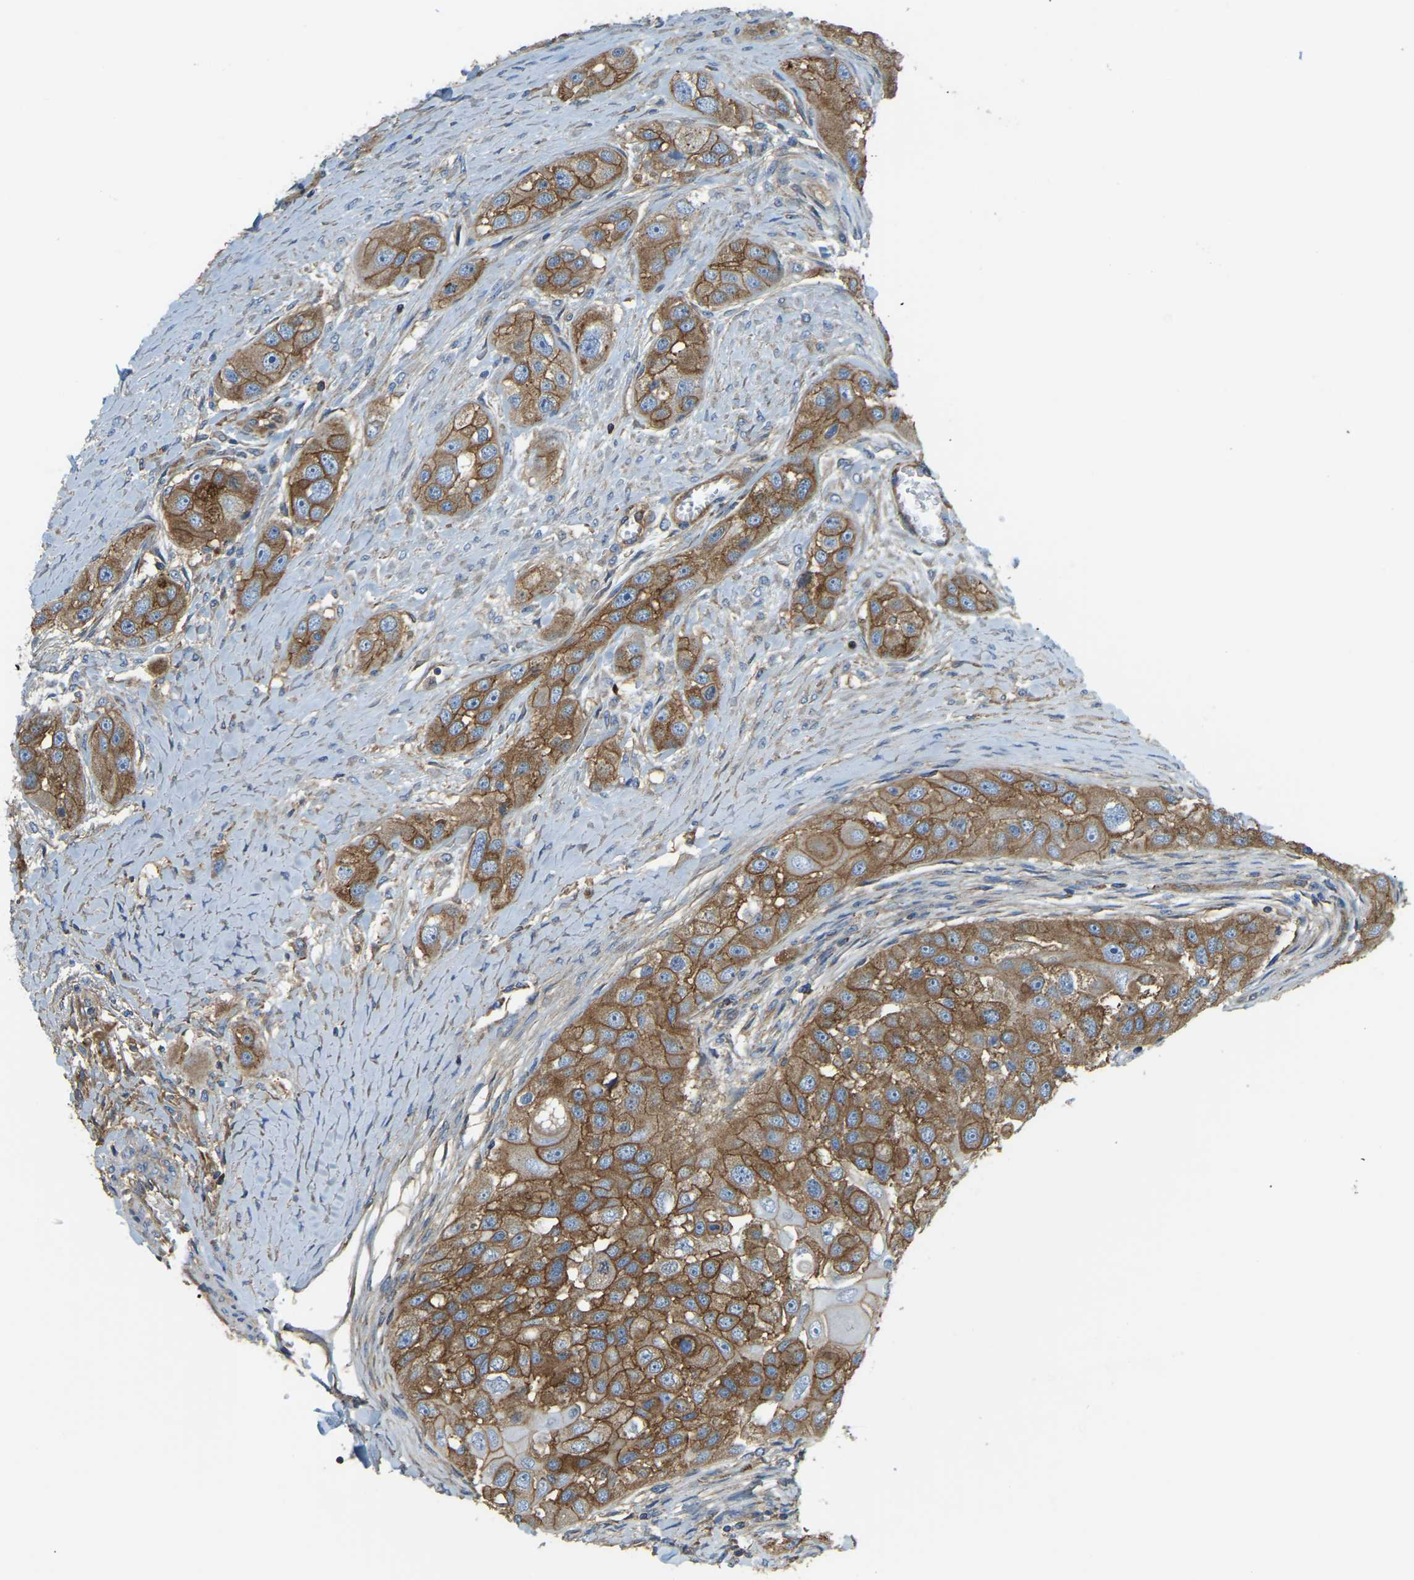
{"staining": {"intensity": "moderate", "quantity": ">75%", "location": "cytoplasmic/membranous"}, "tissue": "head and neck cancer", "cell_type": "Tumor cells", "image_type": "cancer", "snomed": [{"axis": "morphology", "description": "Normal tissue, NOS"}, {"axis": "morphology", "description": "Squamous cell carcinoma, NOS"}, {"axis": "topography", "description": "Skeletal muscle"}, {"axis": "topography", "description": "Head-Neck"}], "caption": "Immunohistochemical staining of human head and neck cancer demonstrates medium levels of moderate cytoplasmic/membranous protein expression in about >75% of tumor cells.", "gene": "AHNAK", "patient": {"sex": "male", "age": 51}}